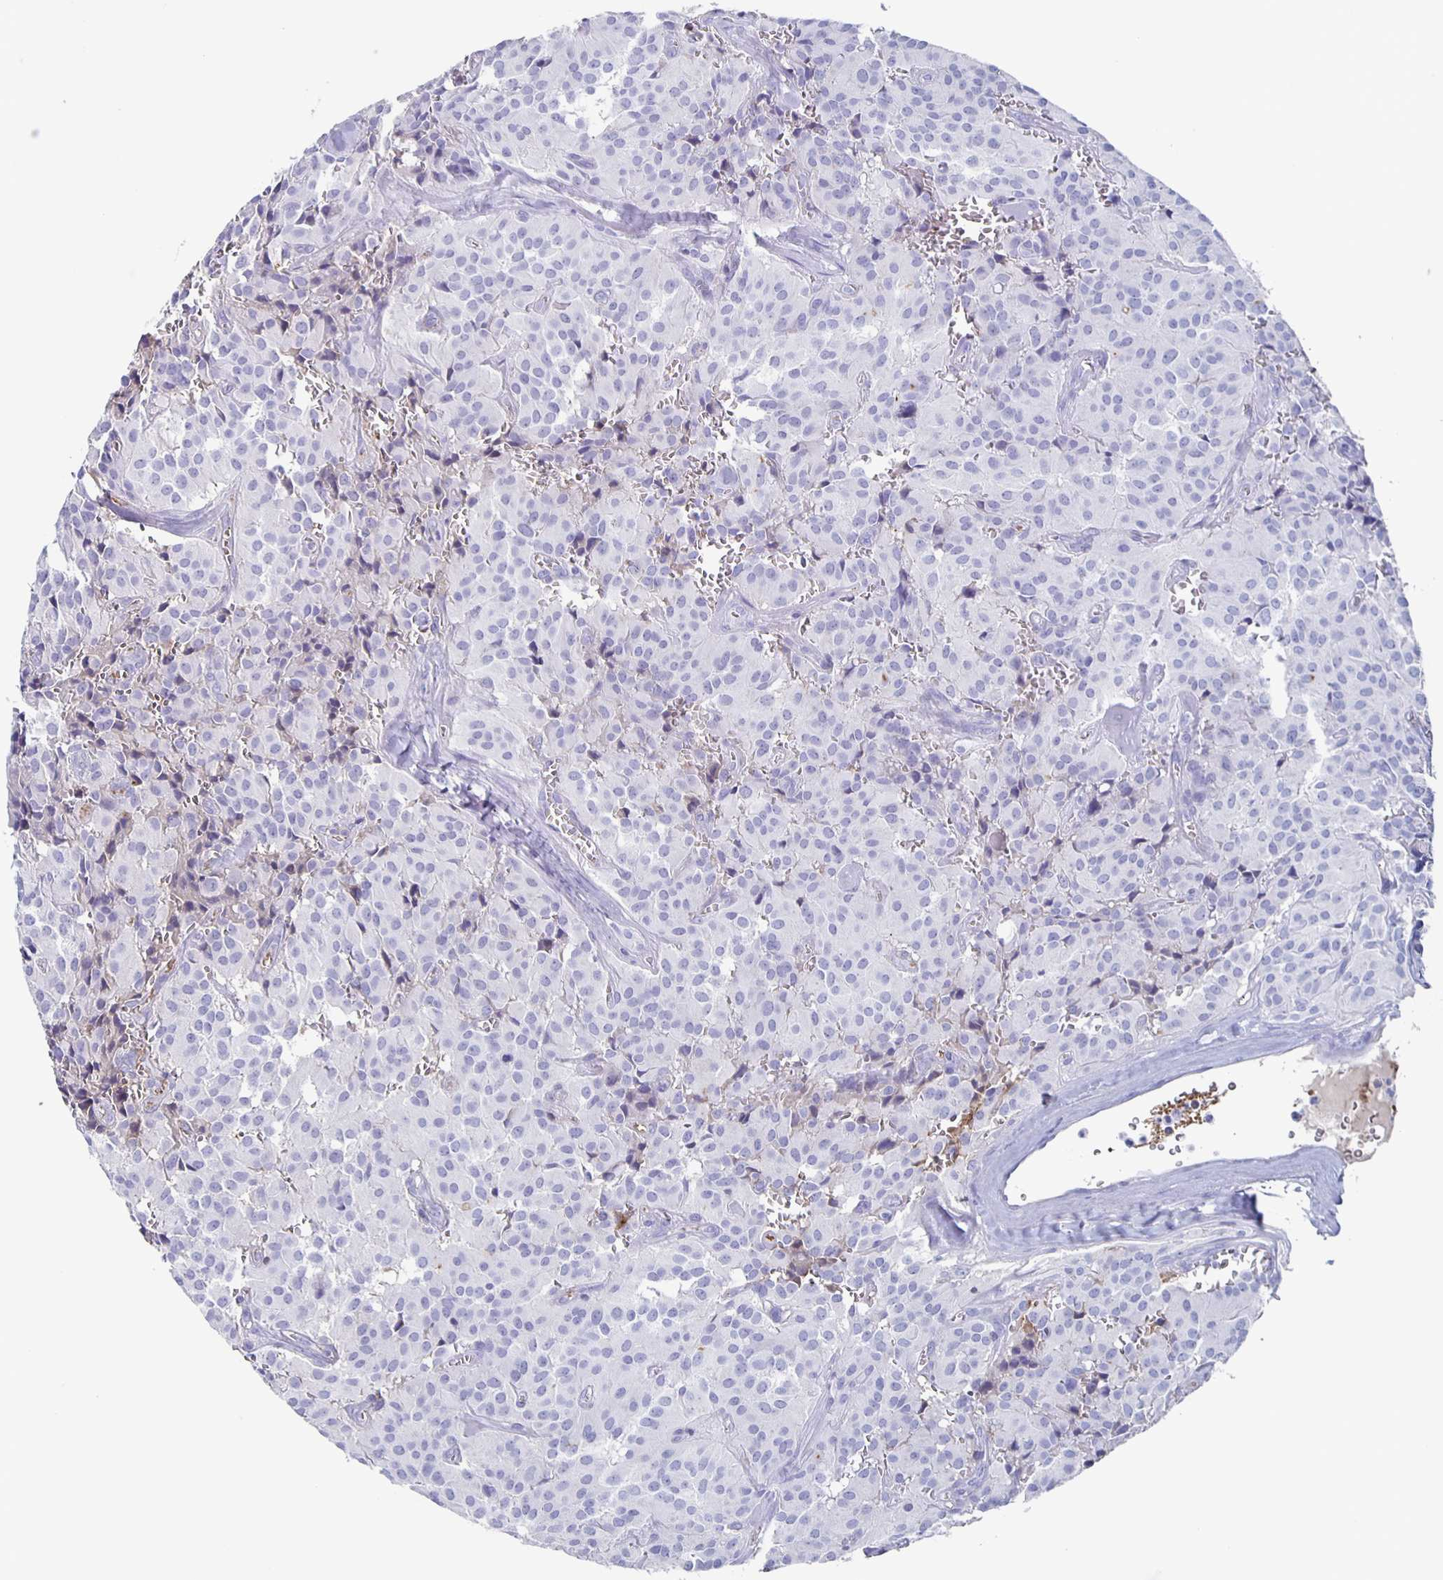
{"staining": {"intensity": "negative", "quantity": "none", "location": "none"}, "tissue": "glioma", "cell_type": "Tumor cells", "image_type": "cancer", "snomed": [{"axis": "morphology", "description": "Glioma, malignant, Low grade"}, {"axis": "topography", "description": "Brain"}], "caption": "There is no significant expression in tumor cells of glioma.", "gene": "FGA", "patient": {"sex": "male", "age": 42}}